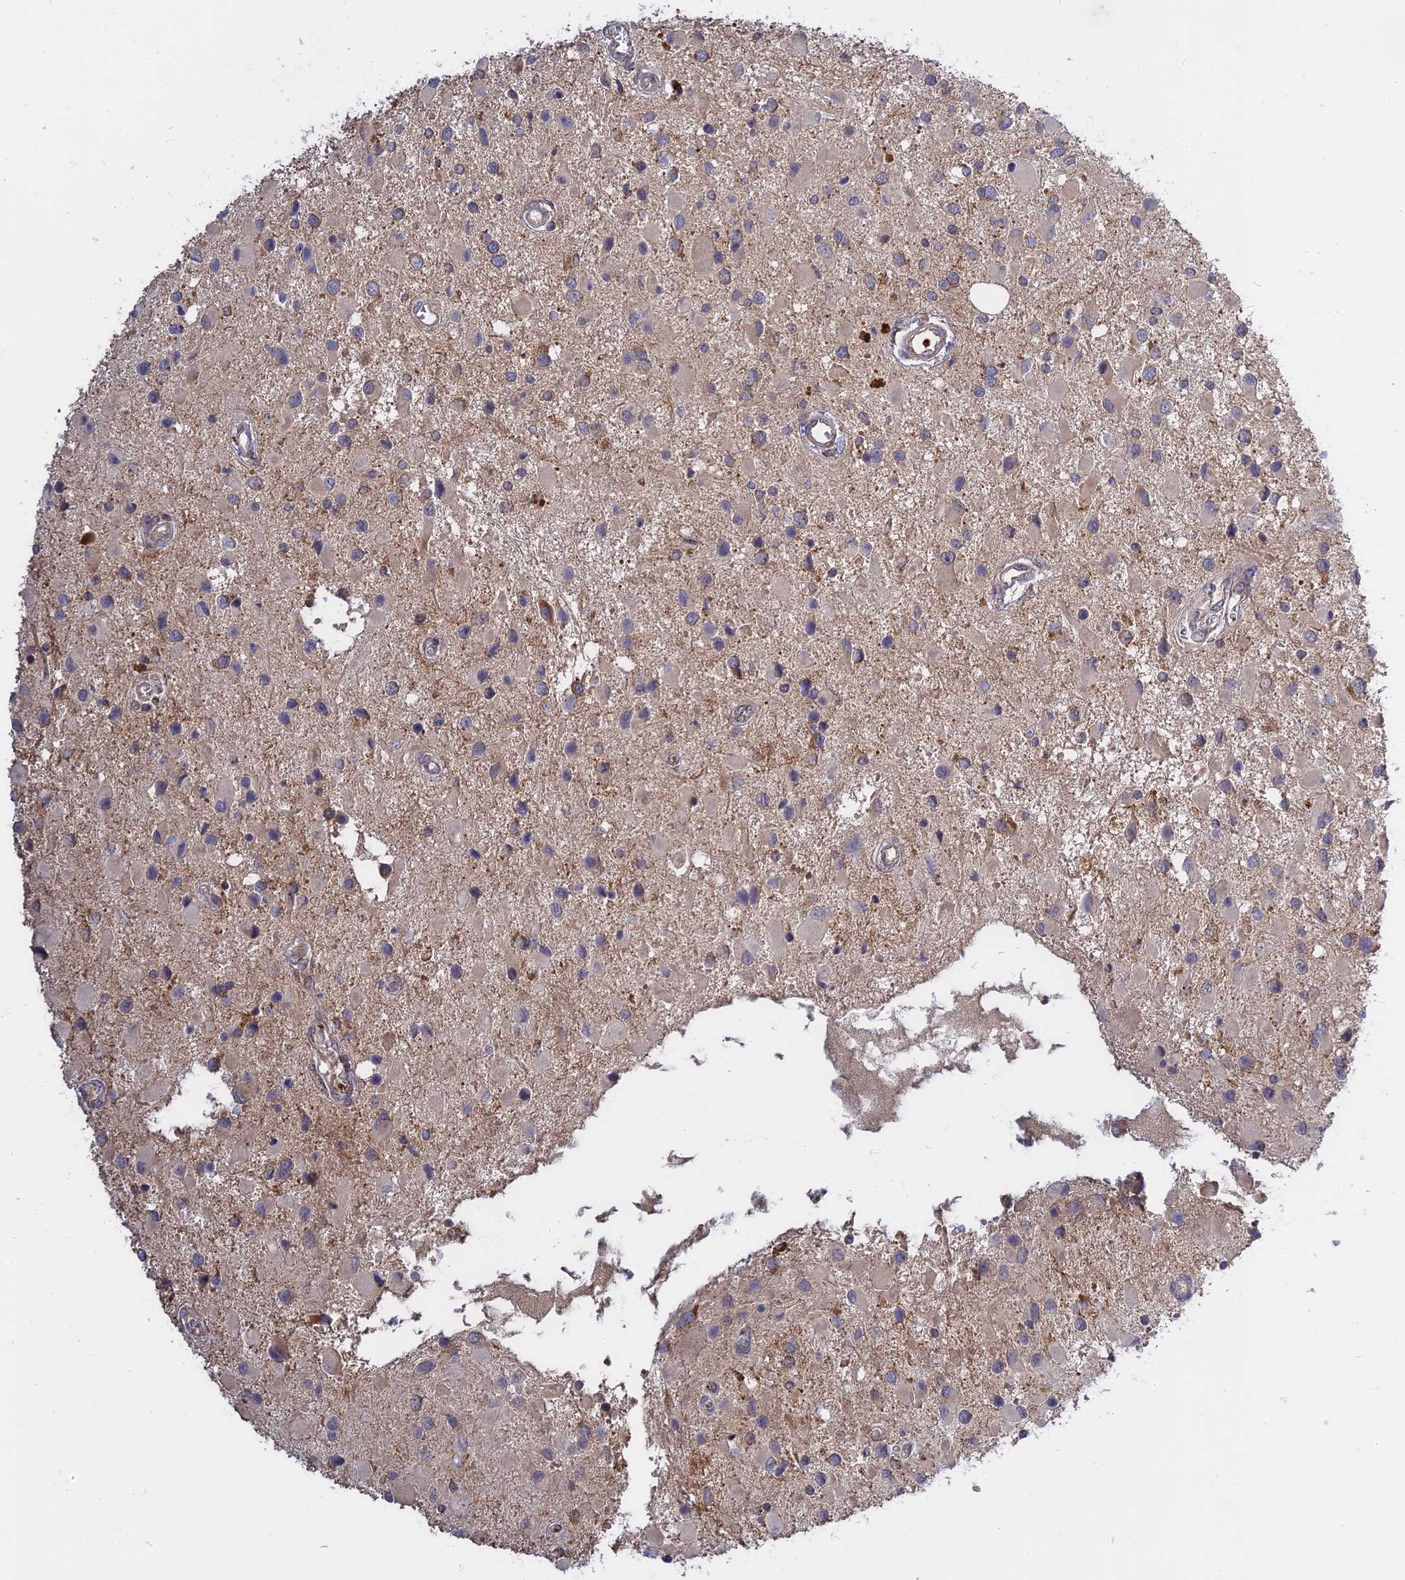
{"staining": {"intensity": "weak", "quantity": "<25%", "location": "cytoplasmic/membranous"}, "tissue": "glioma", "cell_type": "Tumor cells", "image_type": "cancer", "snomed": [{"axis": "morphology", "description": "Glioma, malignant, High grade"}, {"axis": "topography", "description": "Brain"}], "caption": "Immunohistochemical staining of human glioma demonstrates no significant expression in tumor cells.", "gene": "IL21R", "patient": {"sex": "male", "age": 53}}